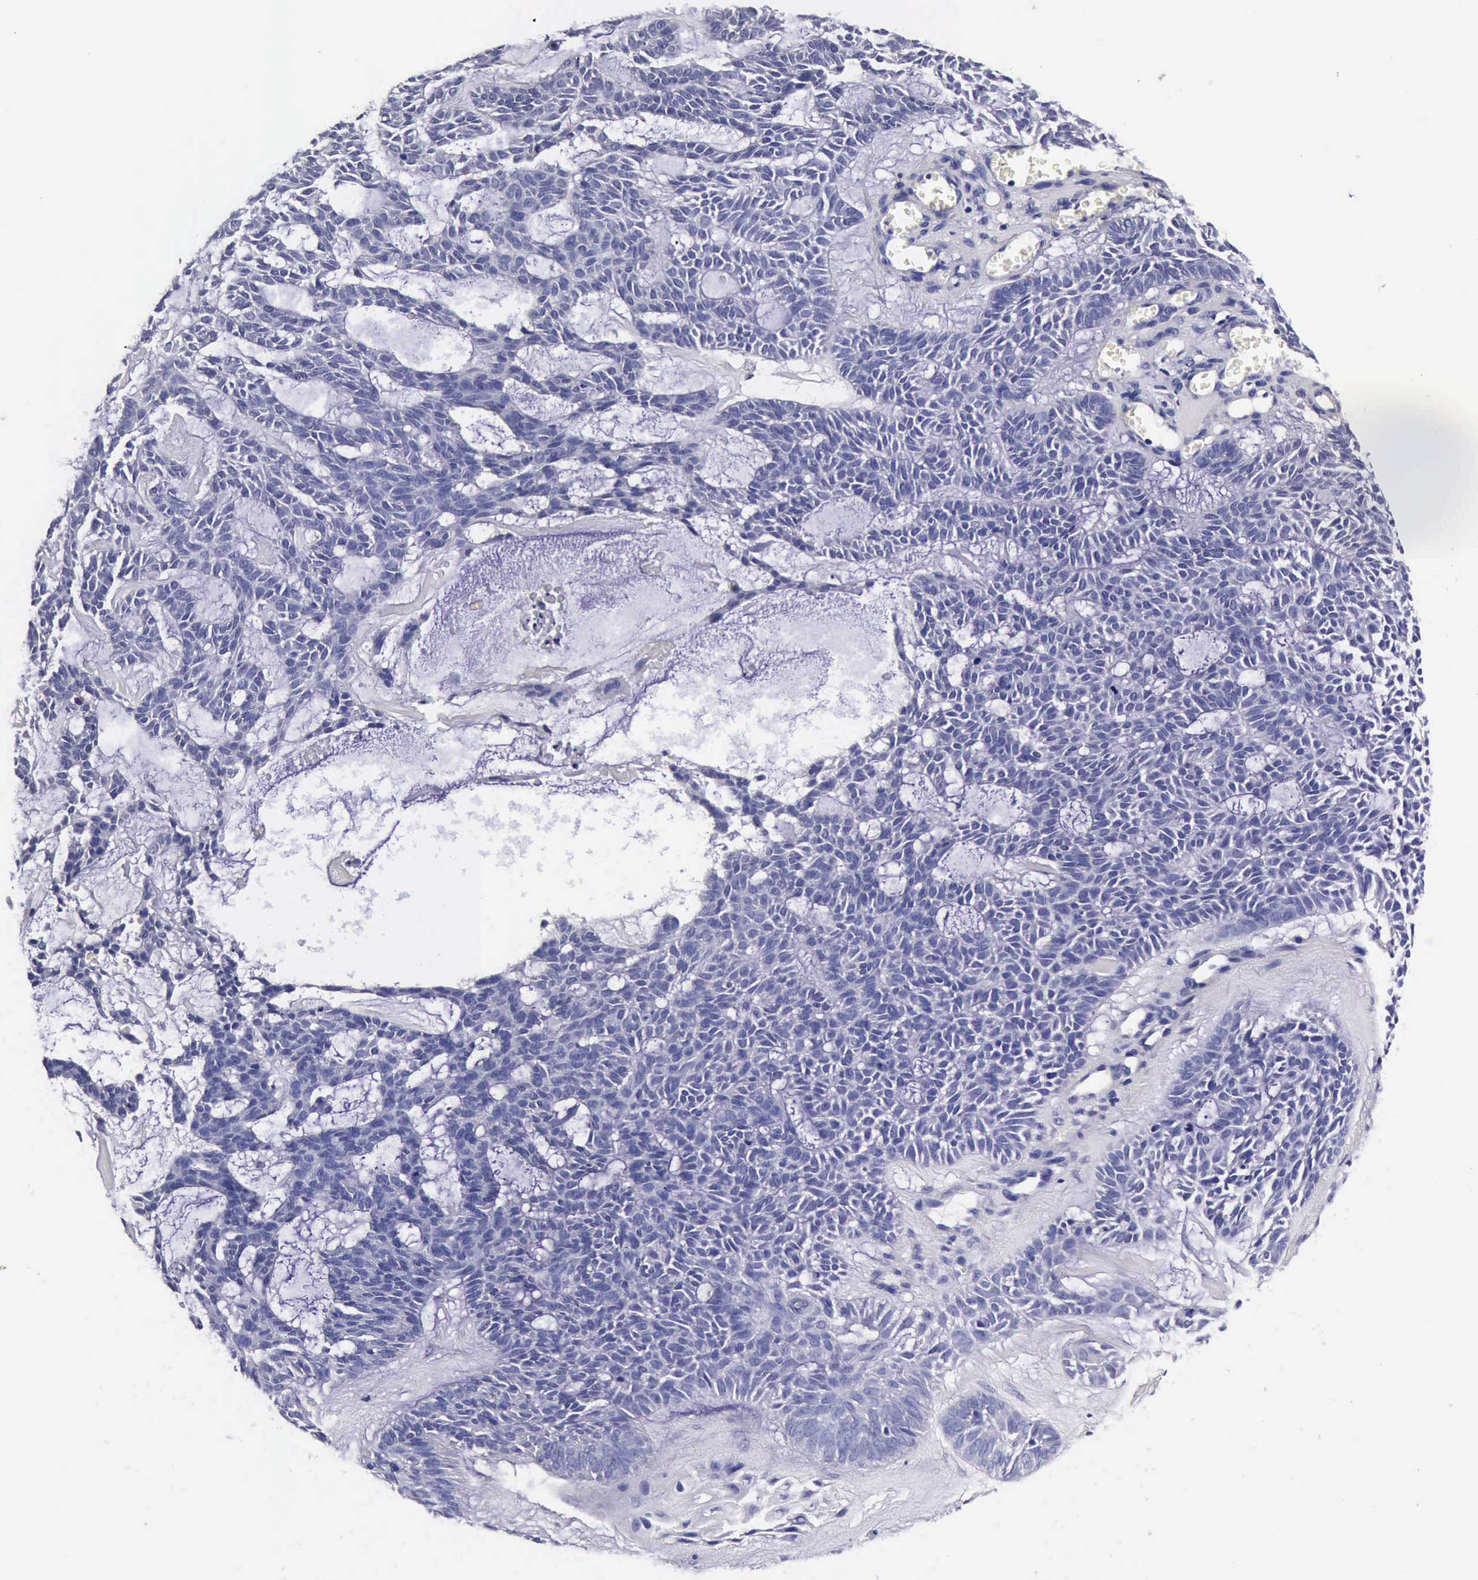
{"staining": {"intensity": "negative", "quantity": "none", "location": "none"}, "tissue": "skin cancer", "cell_type": "Tumor cells", "image_type": "cancer", "snomed": [{"axis": "morphology", "description": "Basal cell carcinoma"}, {"axis": "topography", "description": "Skin"}], "caption": "Immunohistochemistry (IHC) of human basal cell carcinoma (skin) demonstrates no positivity in tumor cells. Brightfield microscopy of IHC stained with DAB (brown) and hematoxylin (blue), captured at high magnification.", "gene": "IAPP", "patient": {"sex": "male", "age": 75}}